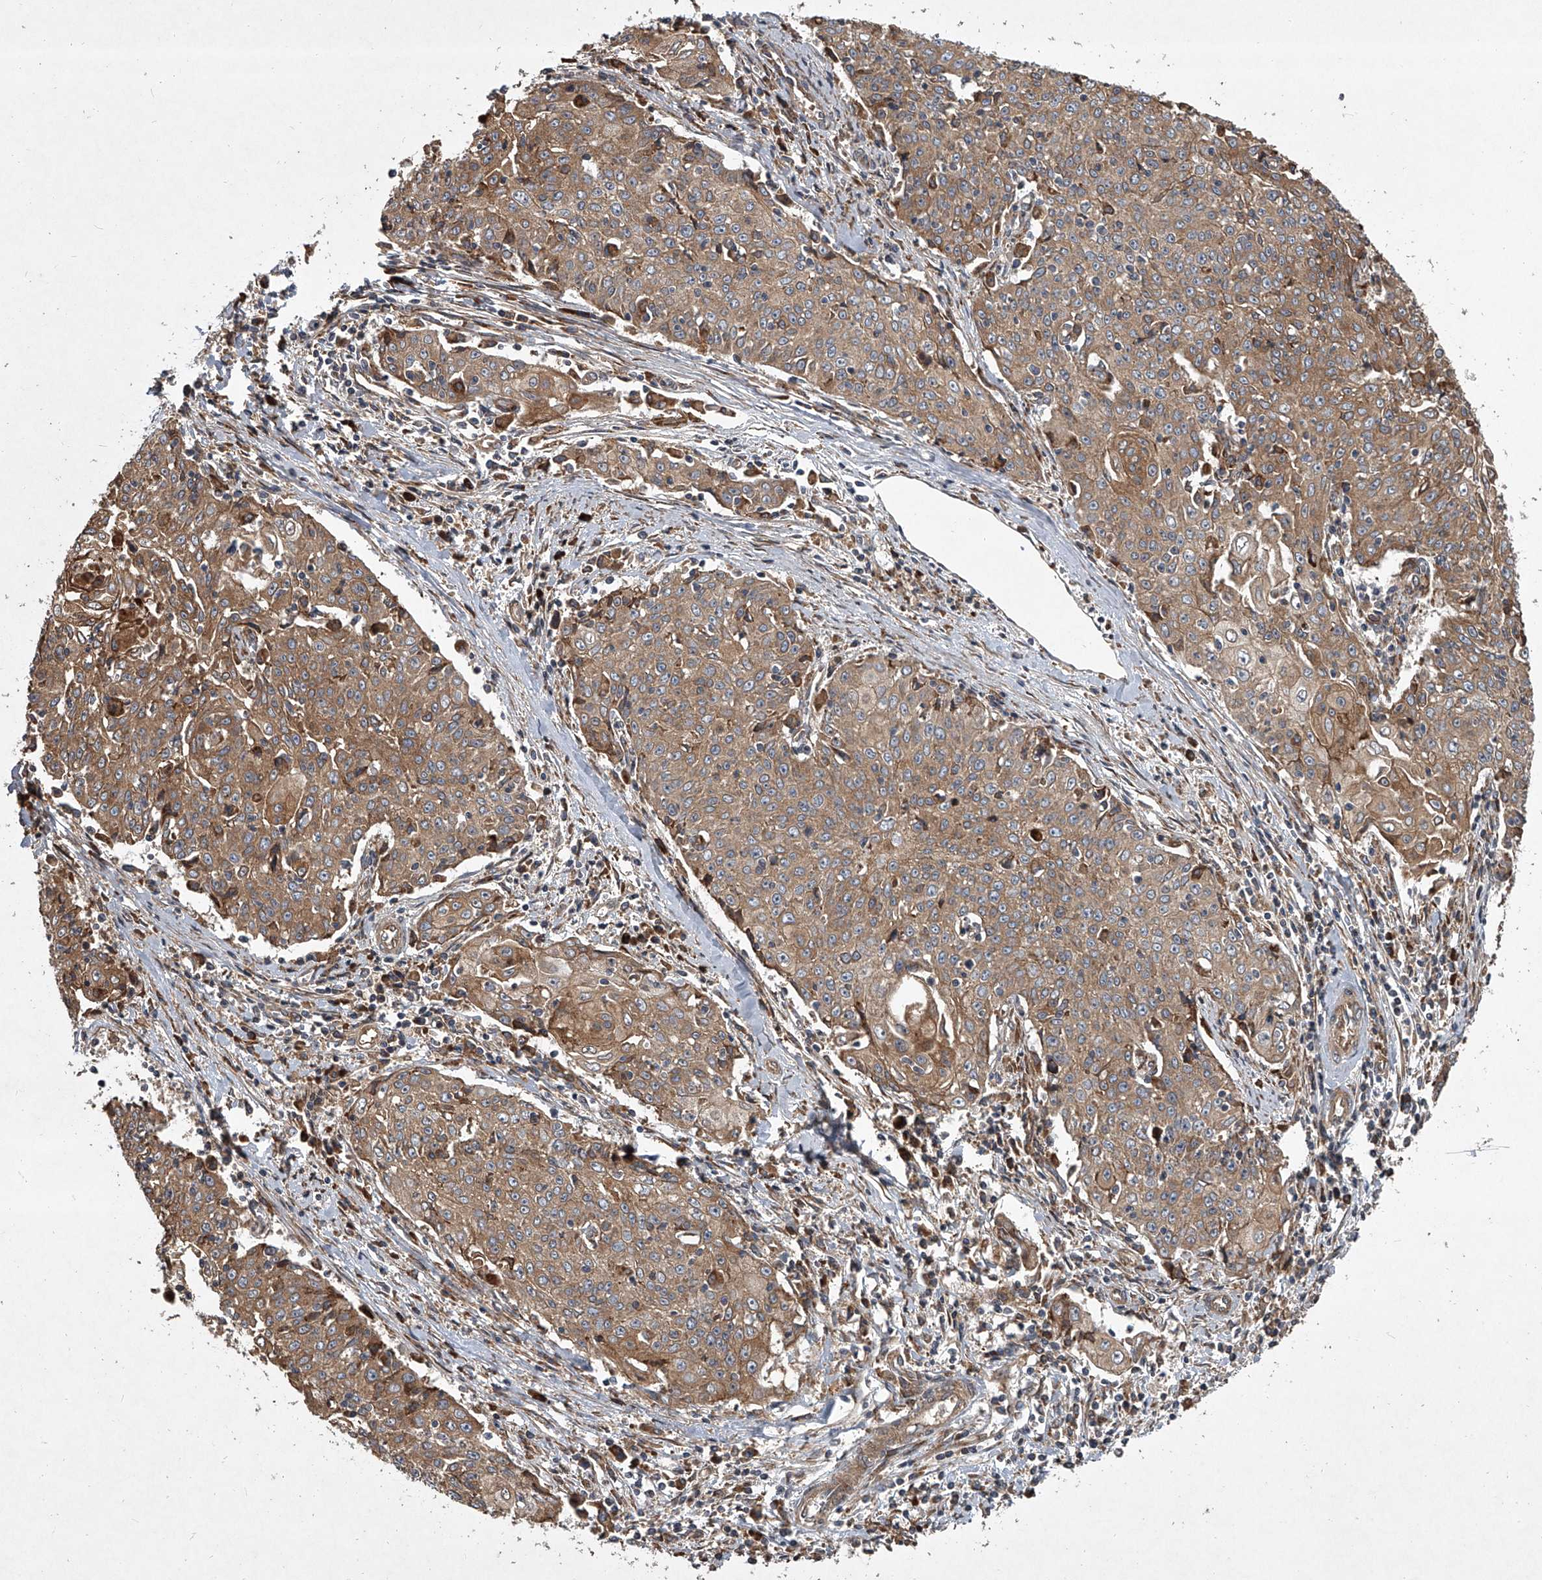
{"staining": {"intensity": "moderate", "quantity": ">75%", "location": "cytoplasmic/membranous"}, "tissue": "cervical cancer", "cell_type": "Tumor cells", "image_type": "cancer", "snomed": [{"axis": "morphology", "description": "Squamous cell carcinoma, NOS"}, {"axis": "topography", "description": "Cervix"}], "caption": "Immunohistochemistry (DAB (3,3'-diaminobenzidine)) staining of cervical cancer exhibits moderate cytoplasmic/membranous protein staining in about >75% of tumor cells.", "gene": "EVA1C", "patient": {"sex": "female", "age": 48}}